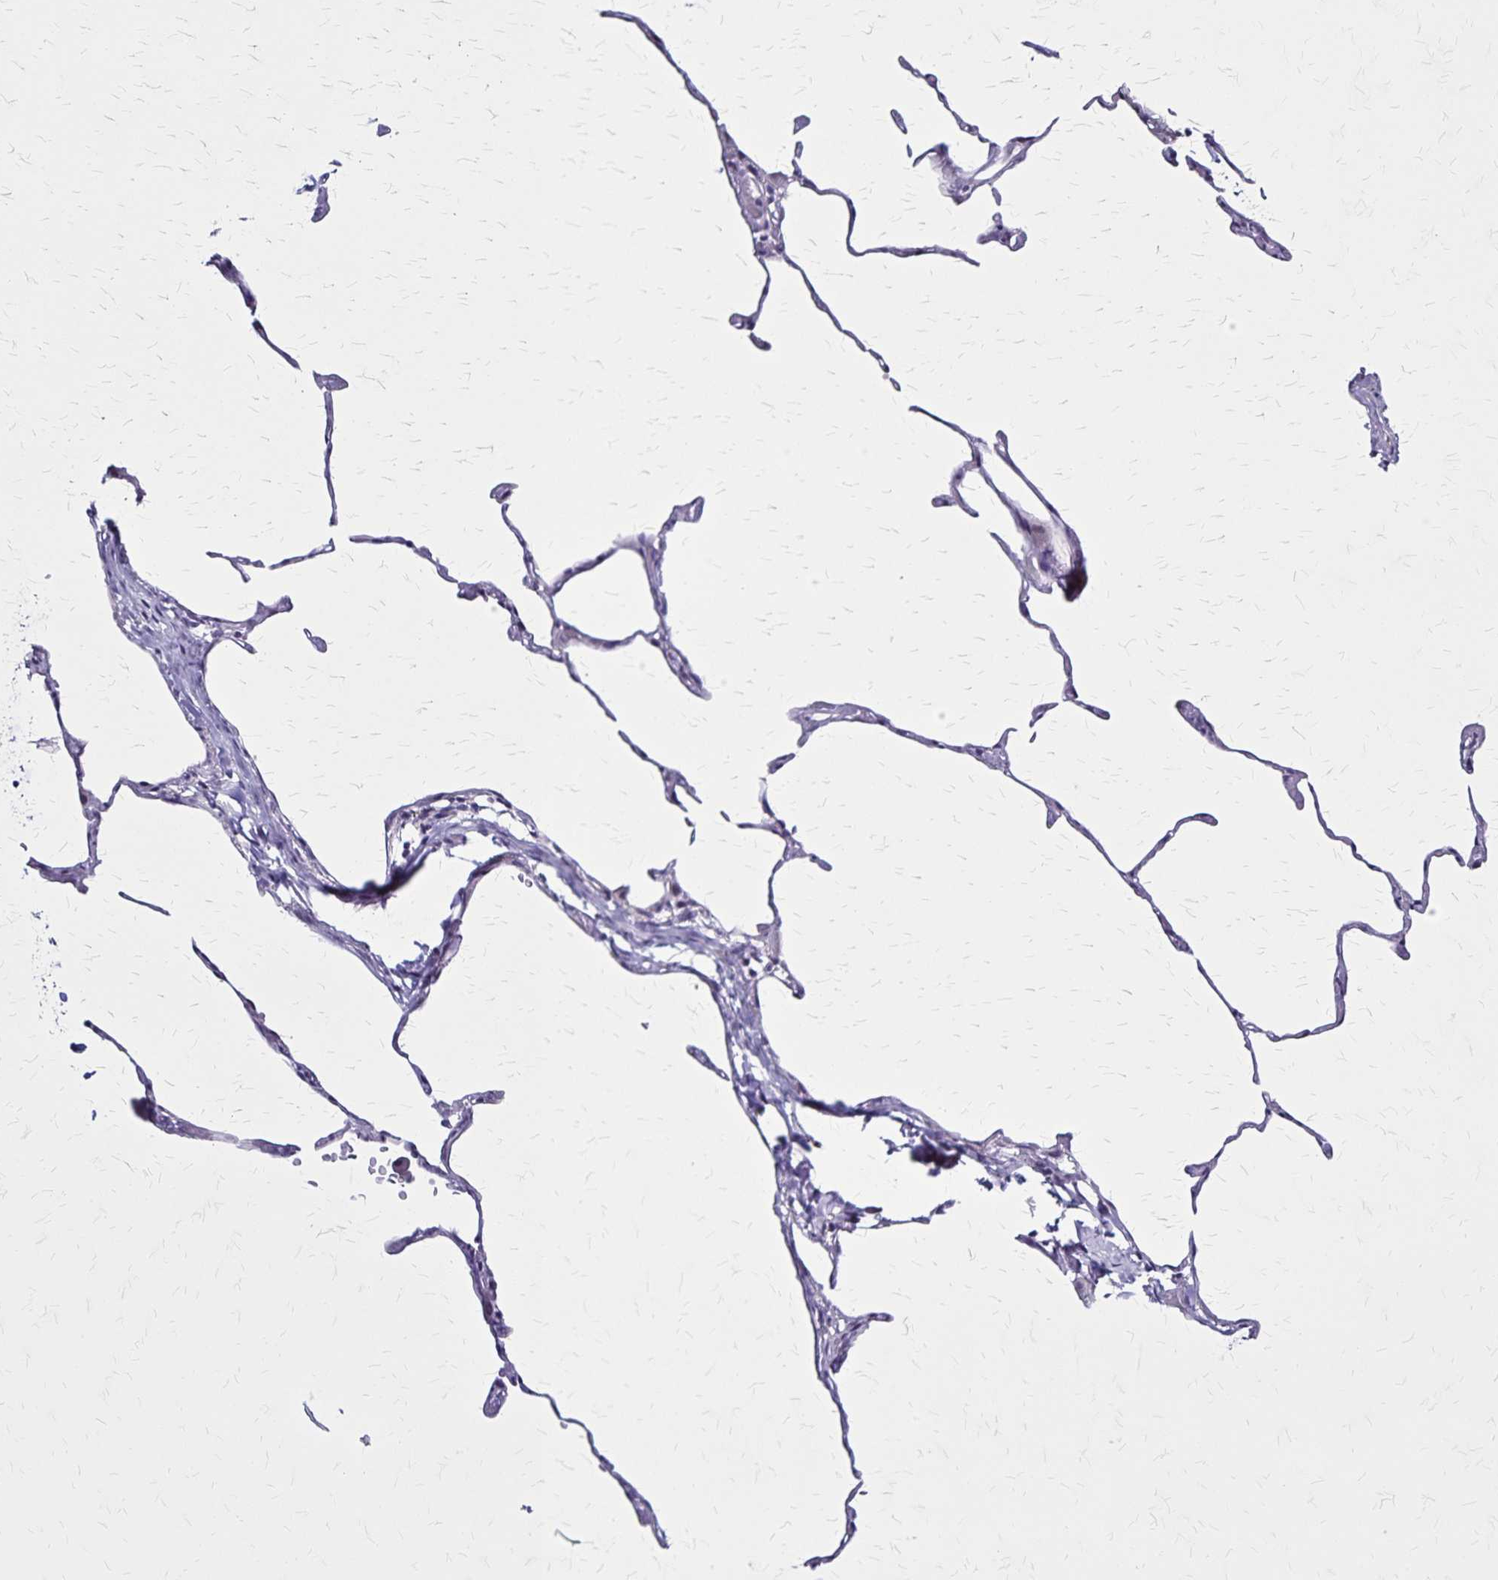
{"staining": {"intensity": "negative", "quantity": "none", "location": "none"}, "tissue": "lung", "cell_type": "Alveolar cells", "image_type": "normal", "snomed": [{"axis": "morphology", "description": "Normal tissue, NOS"}, {"axis": "topography", "description": "Lung"}], "caption": "Lung stained for a protein using IHC demonstrates no positivity alveolar cells.", "gene": "PLXNA4", "patient": {"sex": "female", "age": 57}}